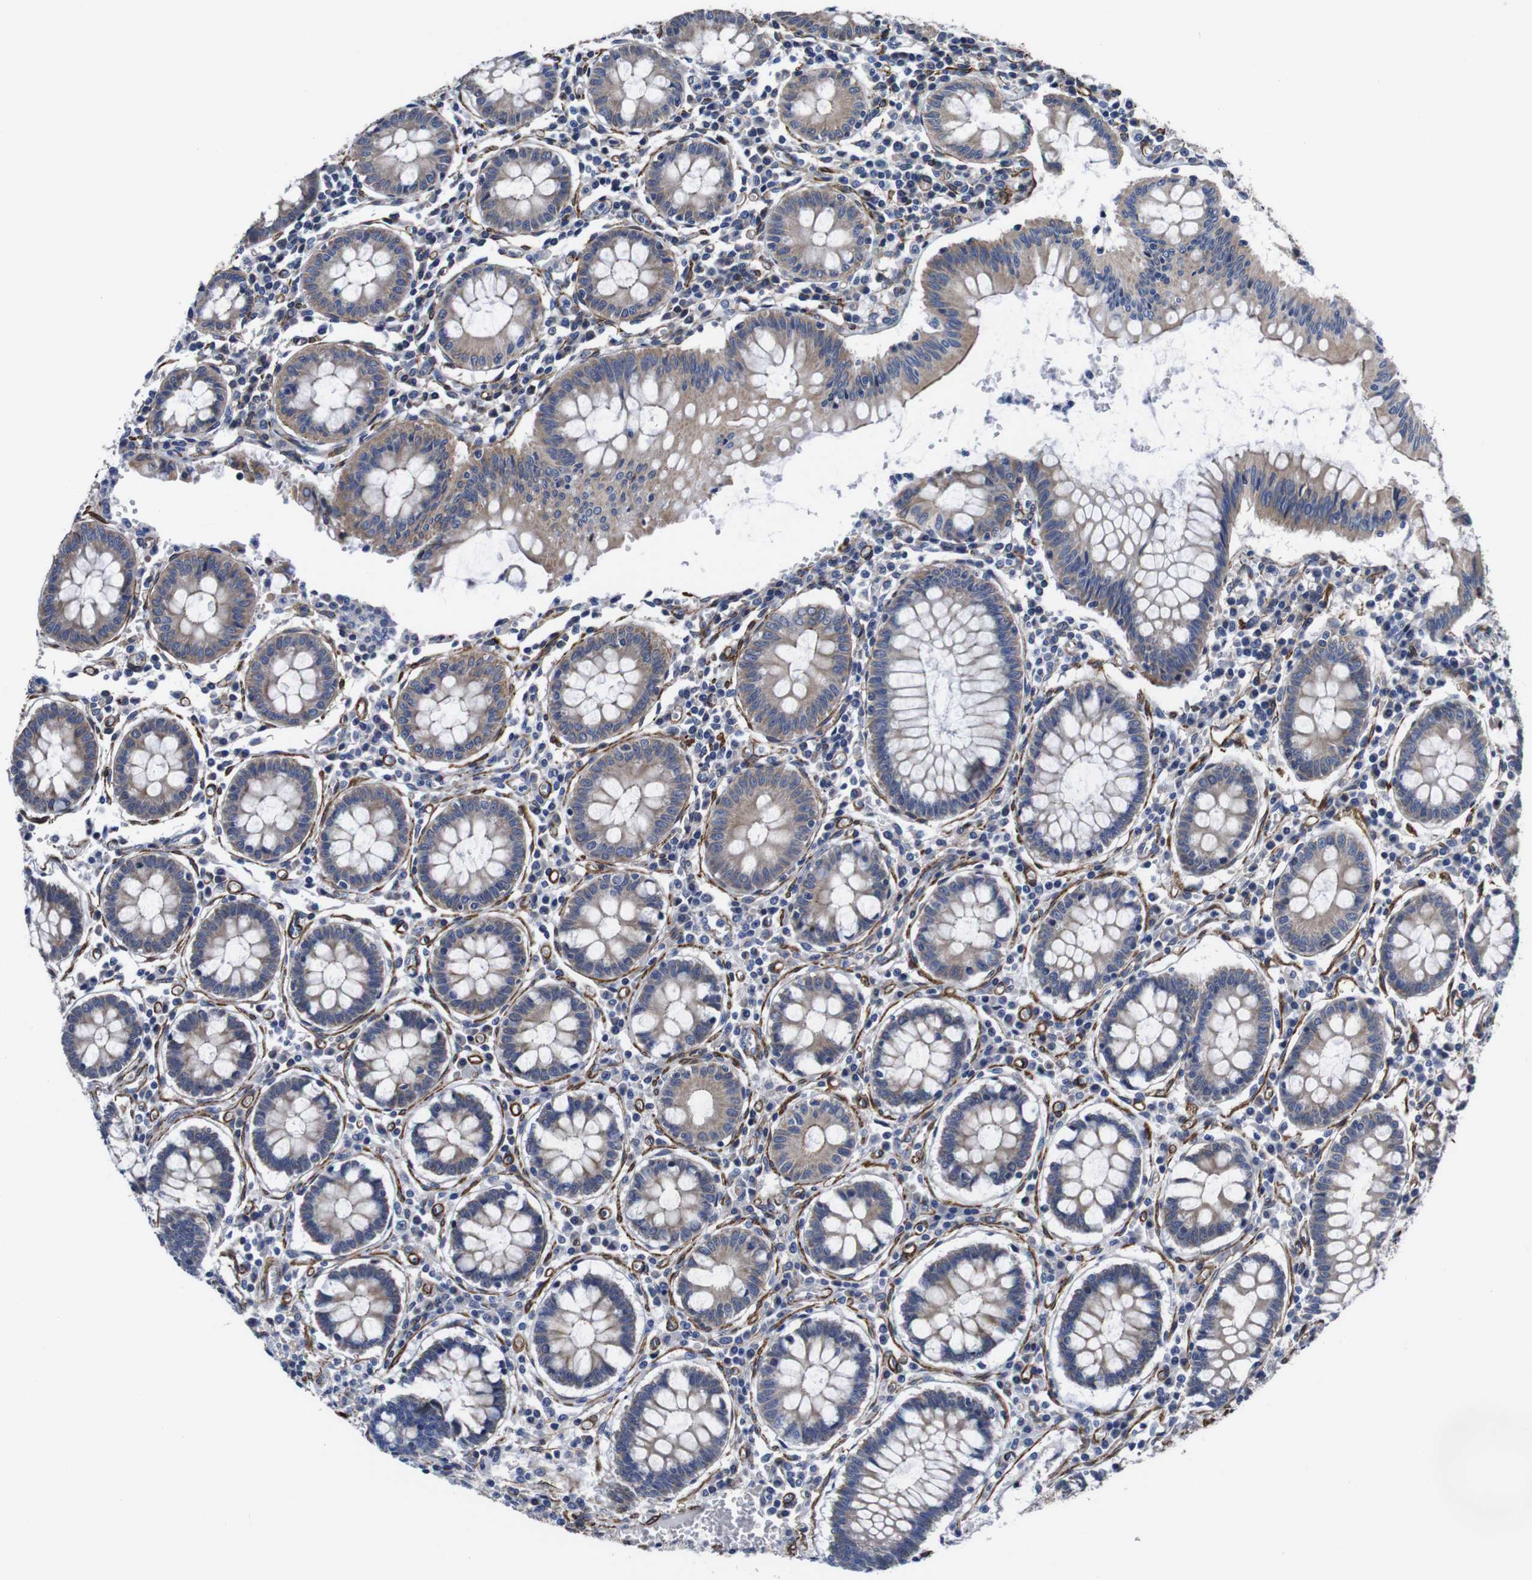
{"staining": {"intensity": "weak", "quantity": "25%-75%", "location": "cytoplasmic/membranous"}, "tissue": "colorectal cancer", "cell_type": "Tumor cells", "image_type": "cancer", "snomed": [{"axis": "morphology", "description": "Adenocarcinoma, NOS"}, {"axis": "topography", "description": "Colon"}], "caption": "This micrograph exhibits immunohistochemistry staining of human colorectal cancer (adenocarcinoma), with low weak cytoplasmic/membranous expression in about 25%-75% of tumor cells.", "gene": "WNT10A", "patient": {"sex": "male", "age": 45}}